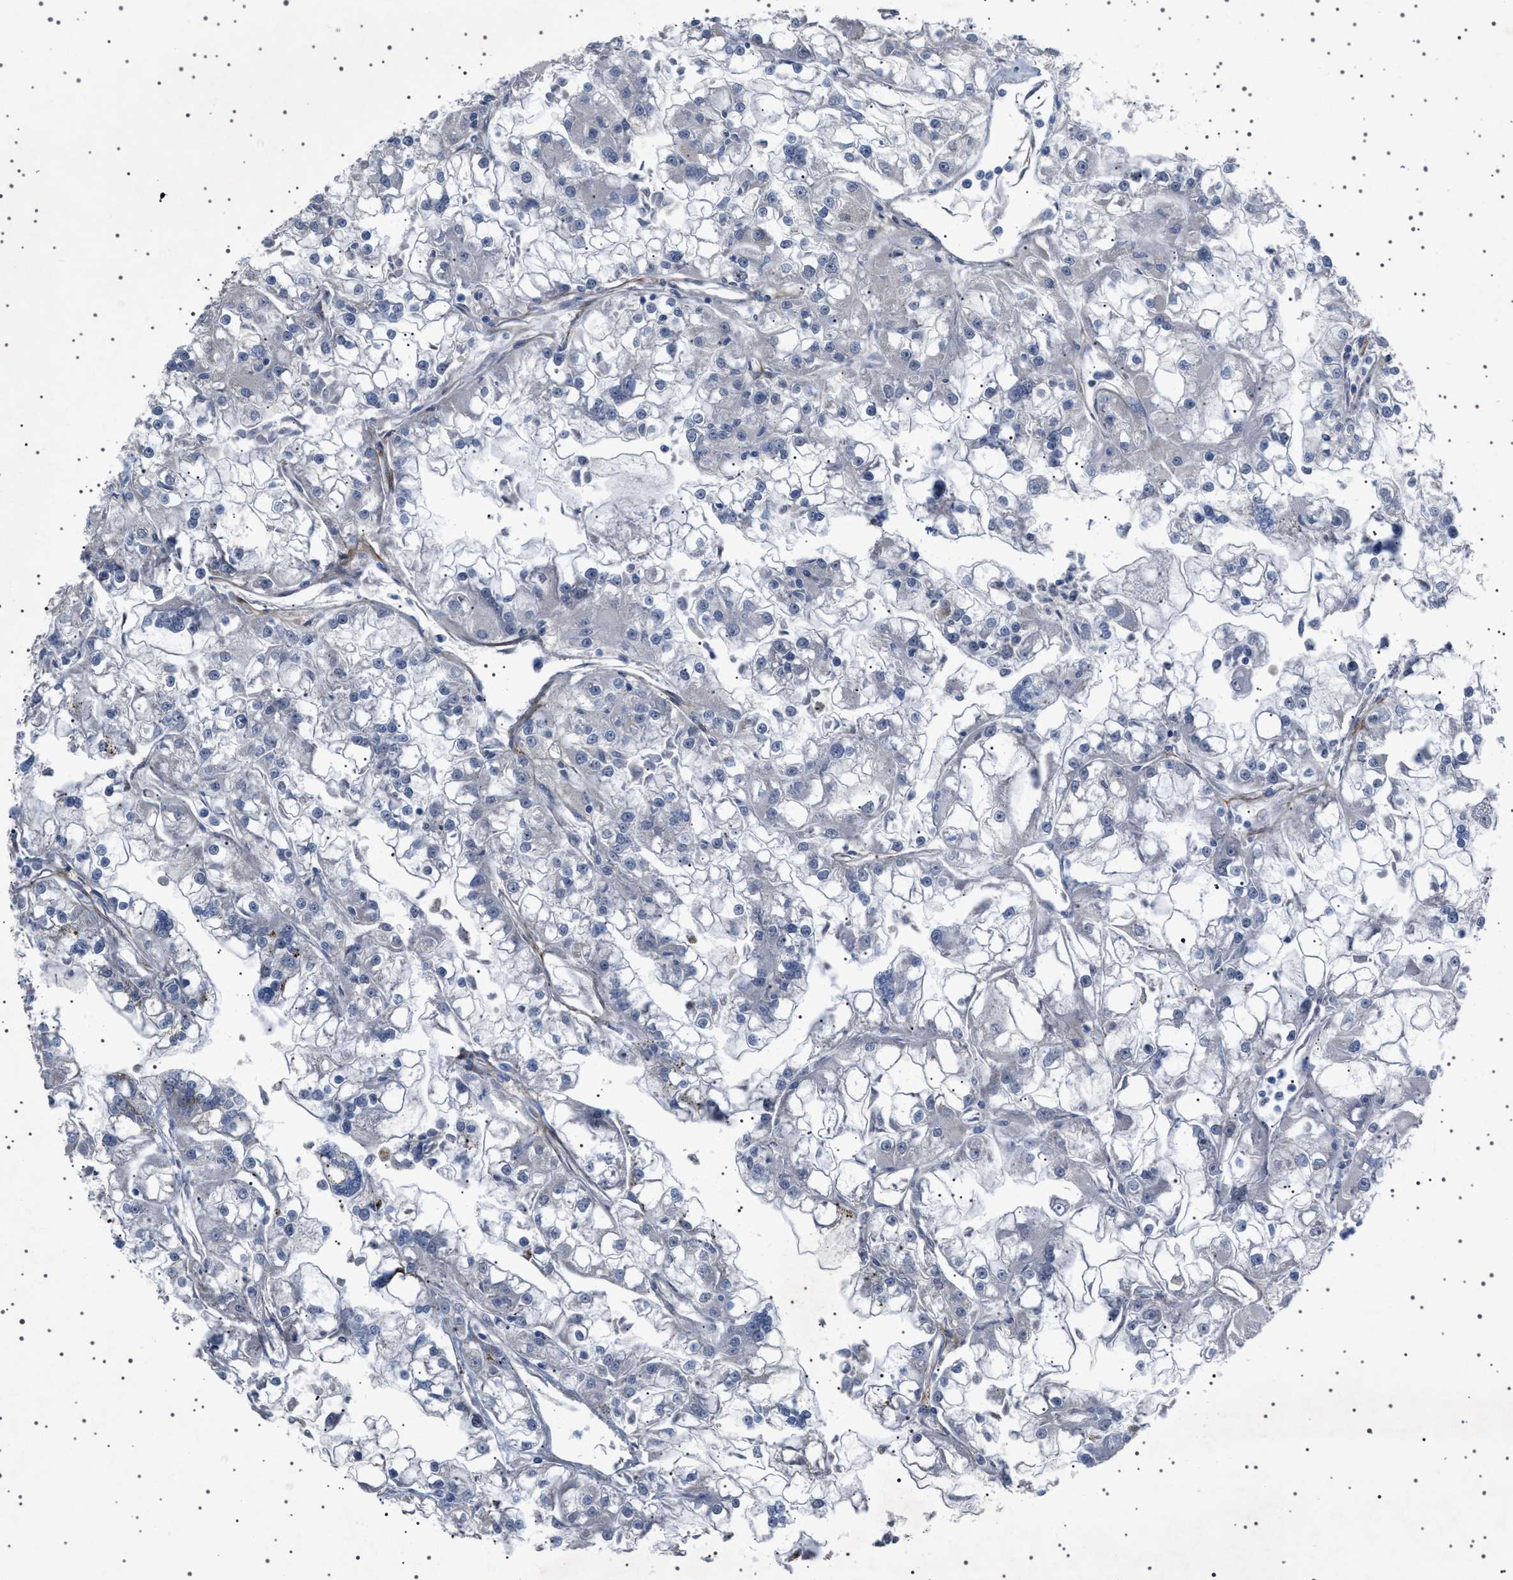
{"staining": {"intensity": "negative", "quantity": "none", "location": "none"}, "tissue": "renal cancer", "cell_type": "Tumor cells", "image_type": "cancer", "snomed": [{"axis": "morphology", "description": "Adenocarcinoma, NOS"}, {"axis": "topography", "description": "Kidney"}], "caption": "This image is of adenocarcinoma (renal) stained with immunohistochemistry to label a protein in brown with the nuclei are counter-stained blue. There is no staining in tumor cells.", "gene": "HTR1A", "patient": {"sex": "female", "age": 52}}